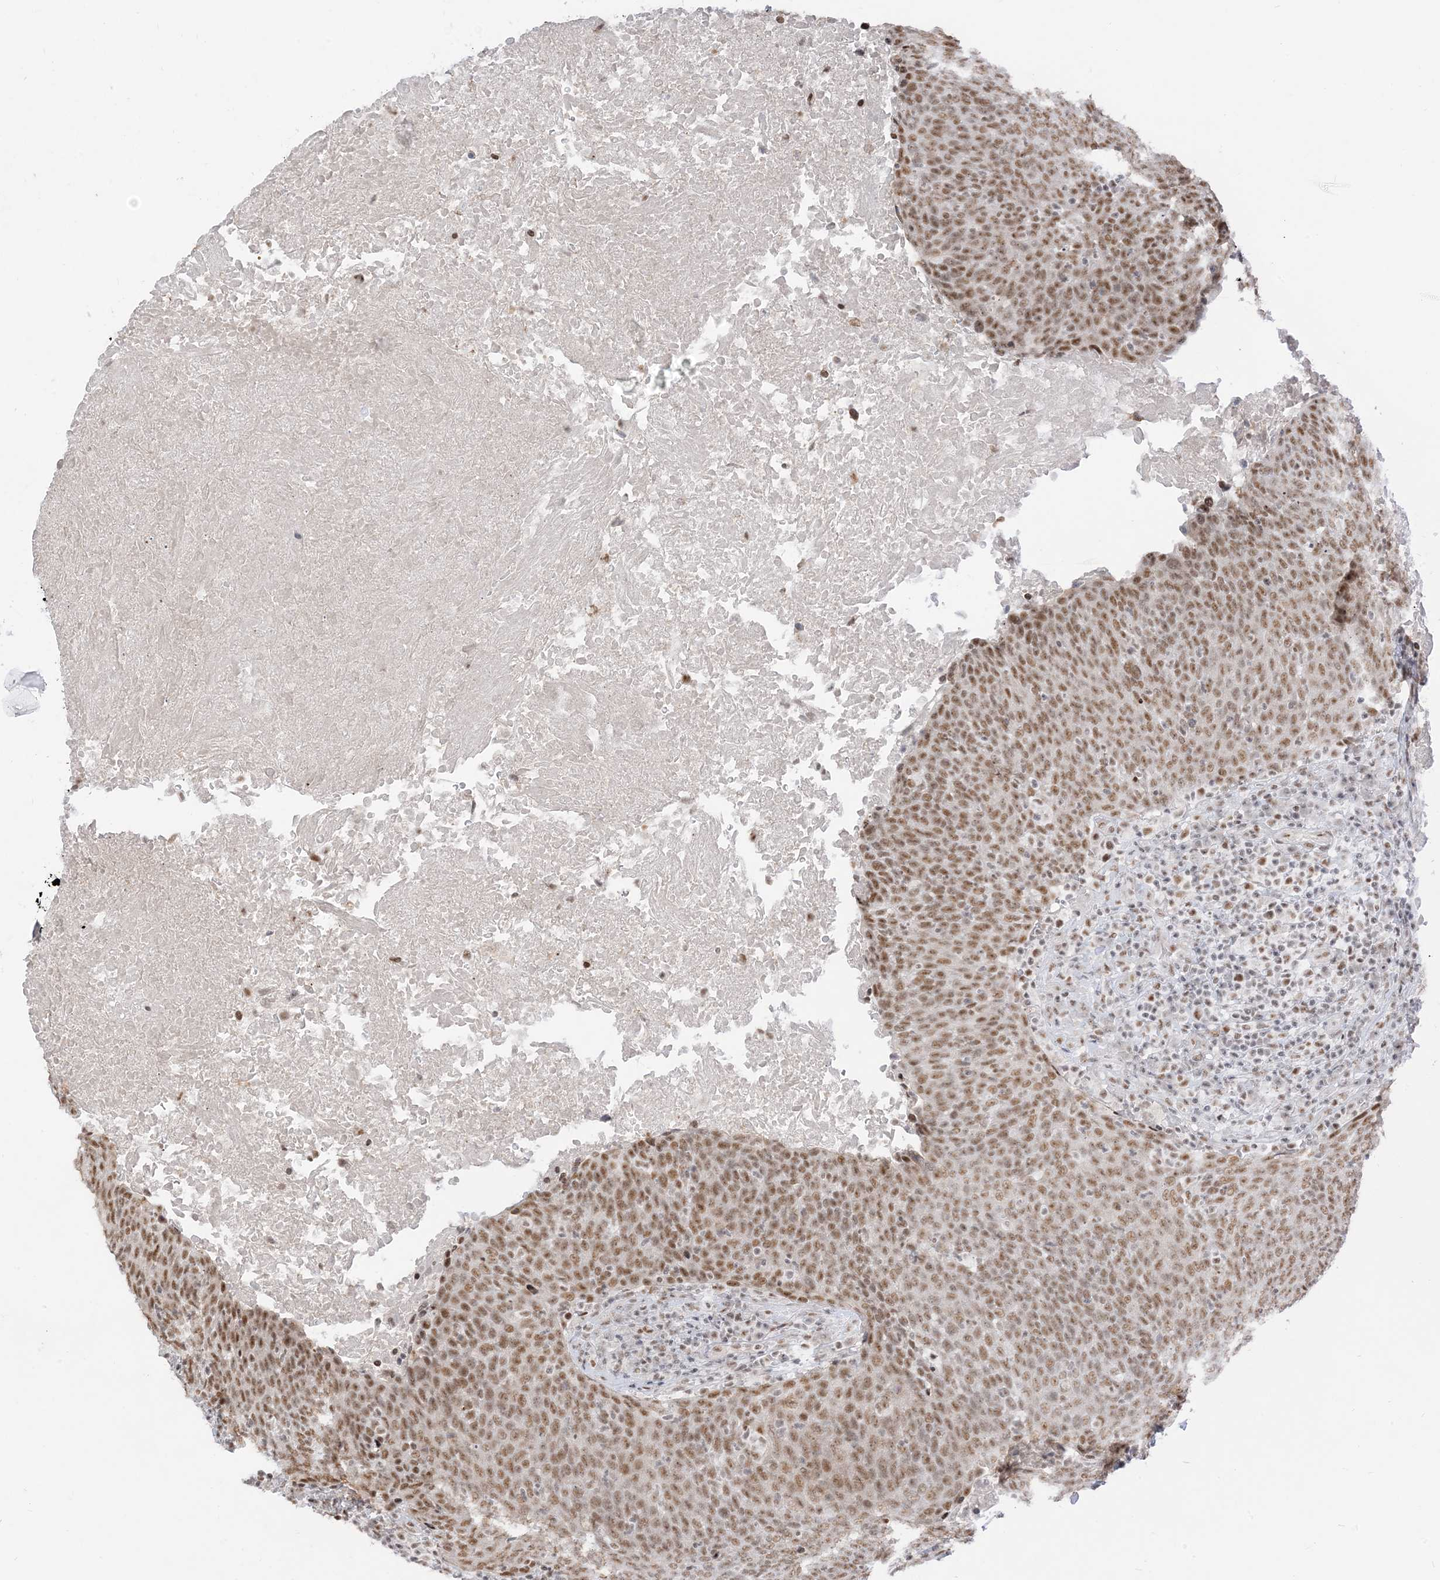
{"staining": {"intensity": "moderate", "quantity": ">75%", "location": "nuclear"}, "tissue": "head and neck cancer", "cell_type": "Tumor cells", "image_type": "cancer", "snomed": [{"axis": "morphology", "description": "Squamous cell carcinoma, NOS"}, {"axis": "morphology", "description": "Squamous cell carcinoma, metastatic, NOS"}, {"axis": "topography", "description": "Lymph node"}, {"axis": "topography", "description": "Head-Neck"}], "caption": "Head and neck squamous cell carcinoma tissue shows moderate nuclear expression in approximately >75% of tumor cells", "gene": "ARGLU1", "patient": {"sex": "male", "age": 62}}